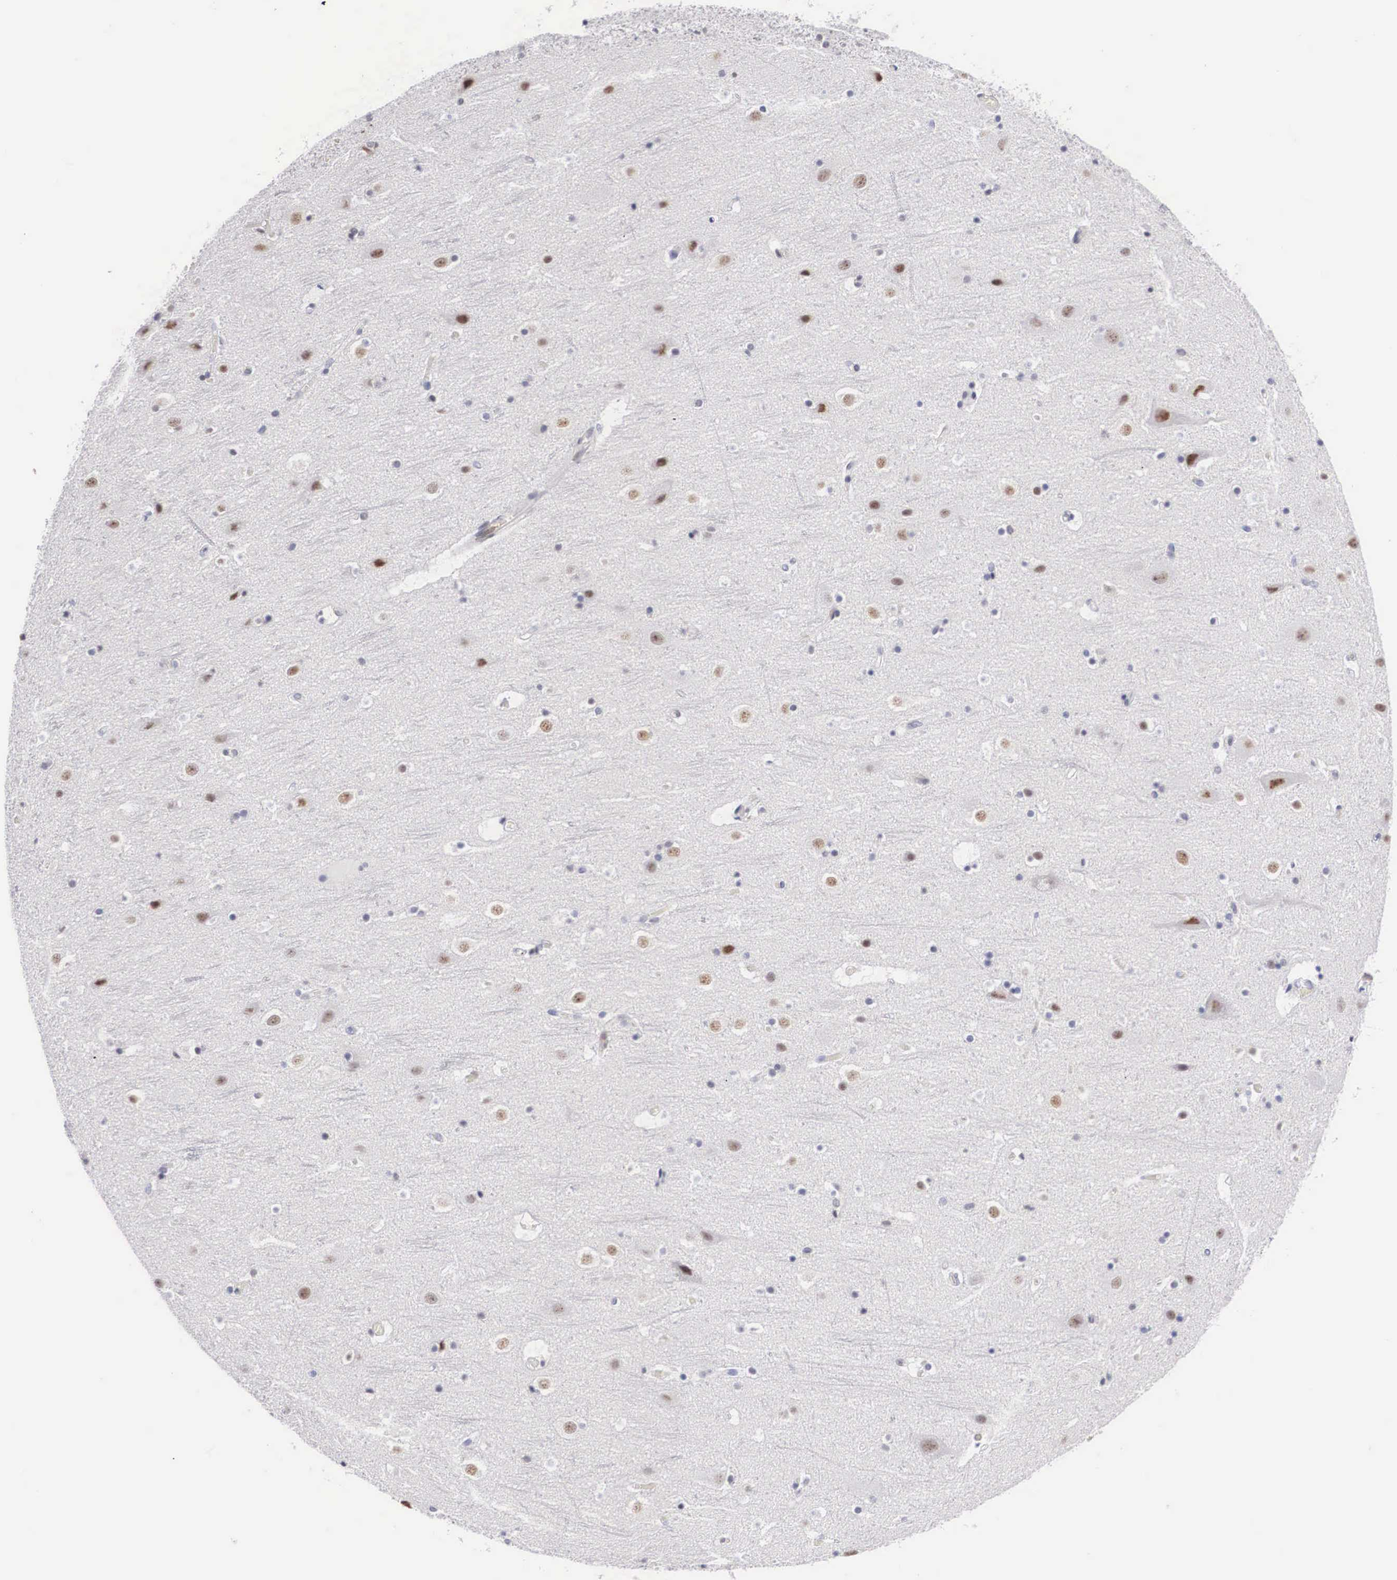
{"staining": {"intensity": "negative", "quantity": "none", "location": "none"}, "tissue": "cerebral cortex", "cell_type": "Endothelial cells", "image_type": "normal", "snomed": [{"axis": "morphology", "description": "Normal tissue, NOS"}, {"axis": "topography", "description": "Cerebral cortex"}], "caption": "IHC image of normal cerebral cortex: human cerebral cortex stained with DAB displays no significant protein expression in endothelial cells.", "gene": "FAM47A", "patient": {"sex": "male", "age": 45}}